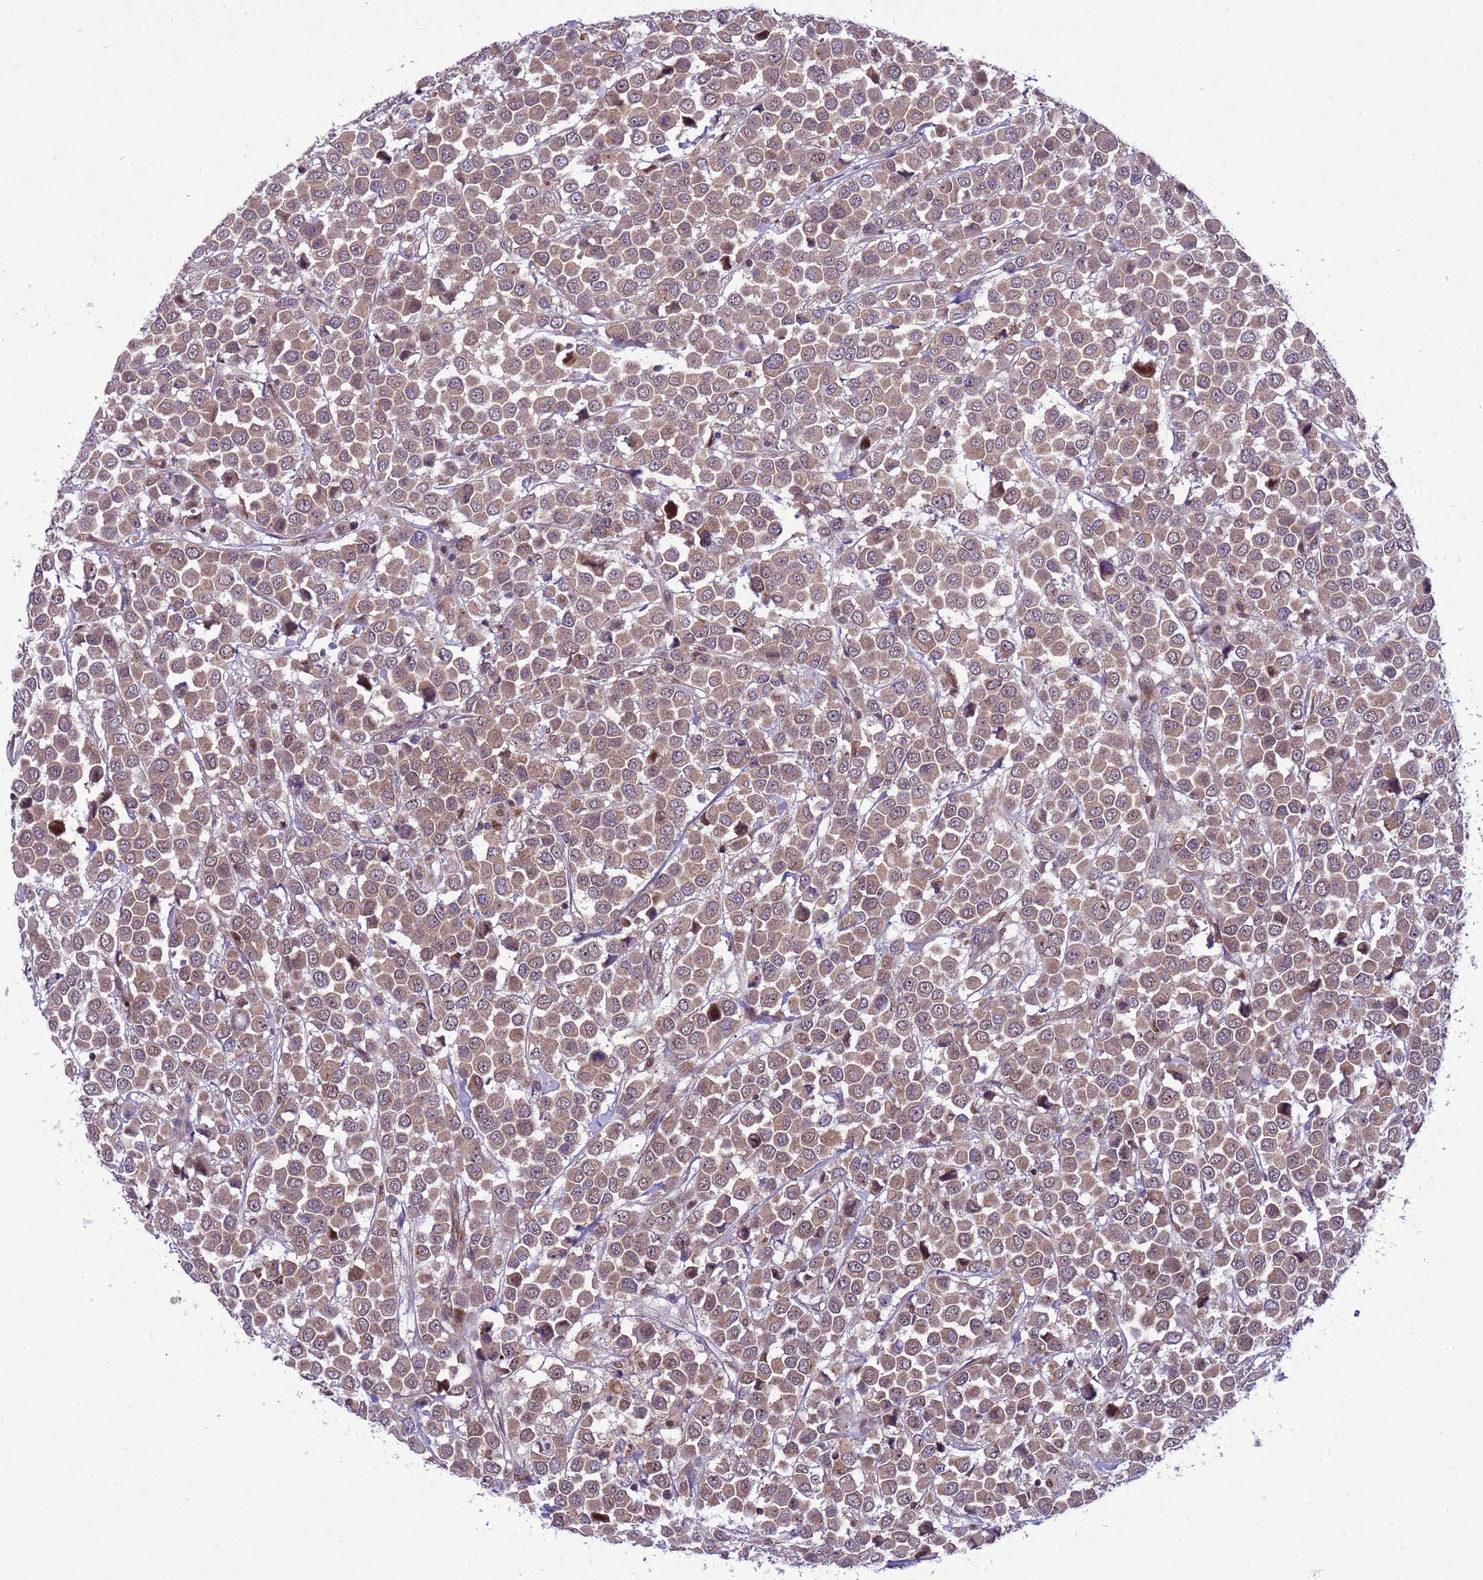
{"staining": {"intensity": "moderate", "quantity": ">75%", "location": "cytoplasmic/membranous,nuclear"}, "tissue": "breast cancer", "cell_type": "Tumor cells", "image_type": "cancer", "snomed": [{"axis": "morphology", "description": "Duct carcinoma"}, {"axis": "topography", "description": "Breast"}], "caption": "A high-resolution image shows immunohistochemistry staining of breast cancer, which exhibits moderate cytoplasmic/membranous and nuclear positivity in approximately >75% of tumor cells. The staining was performed using DAB to visualize the protein expression in brown, while the nuclei were stained in blue with hematoxylin (Magnification: 20x).", "gene": "RASD1", "patient": {"sex": "female", "age": 61}}